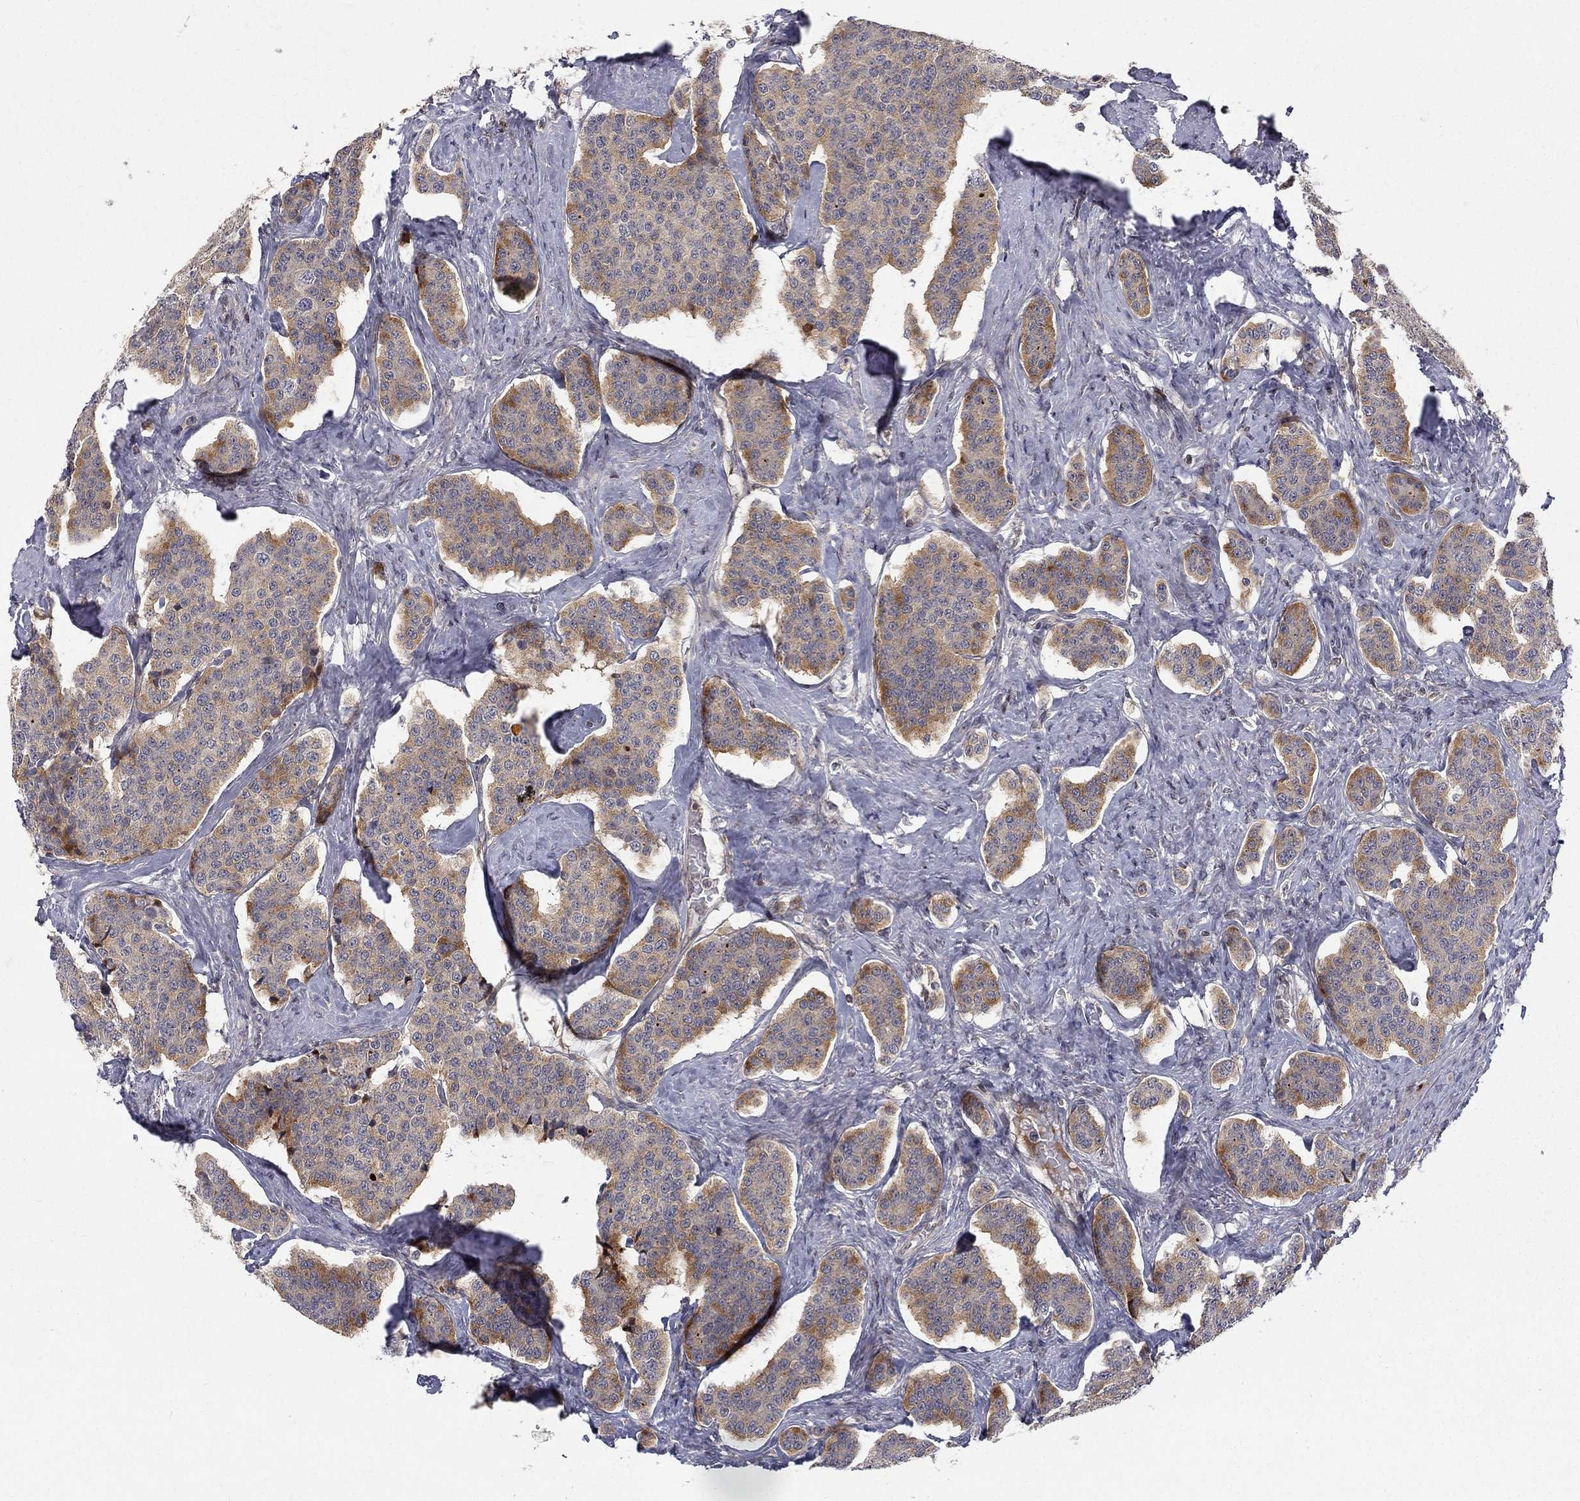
{"staining": {"intensity": "moderate", "quantity": "<25%", "location": "cytoplasmic/membranous"}, "tissue": "carcinoid", "cell_type": "Tumor cells", "image_type": "cancer", "snomed": [{"axis": "morphology", "description": "Carcinoid, malignant, NOS"}, {"axis": "topography", "description": "Small intestine"}], "caption": "Brown immunohistochemical staining in carcinoid displays moderate cytoplasmic/membranous positivity in about <25% of tumor cells.", "gene": "WDR19", "patient": {"sex": "female", "age": 58}}